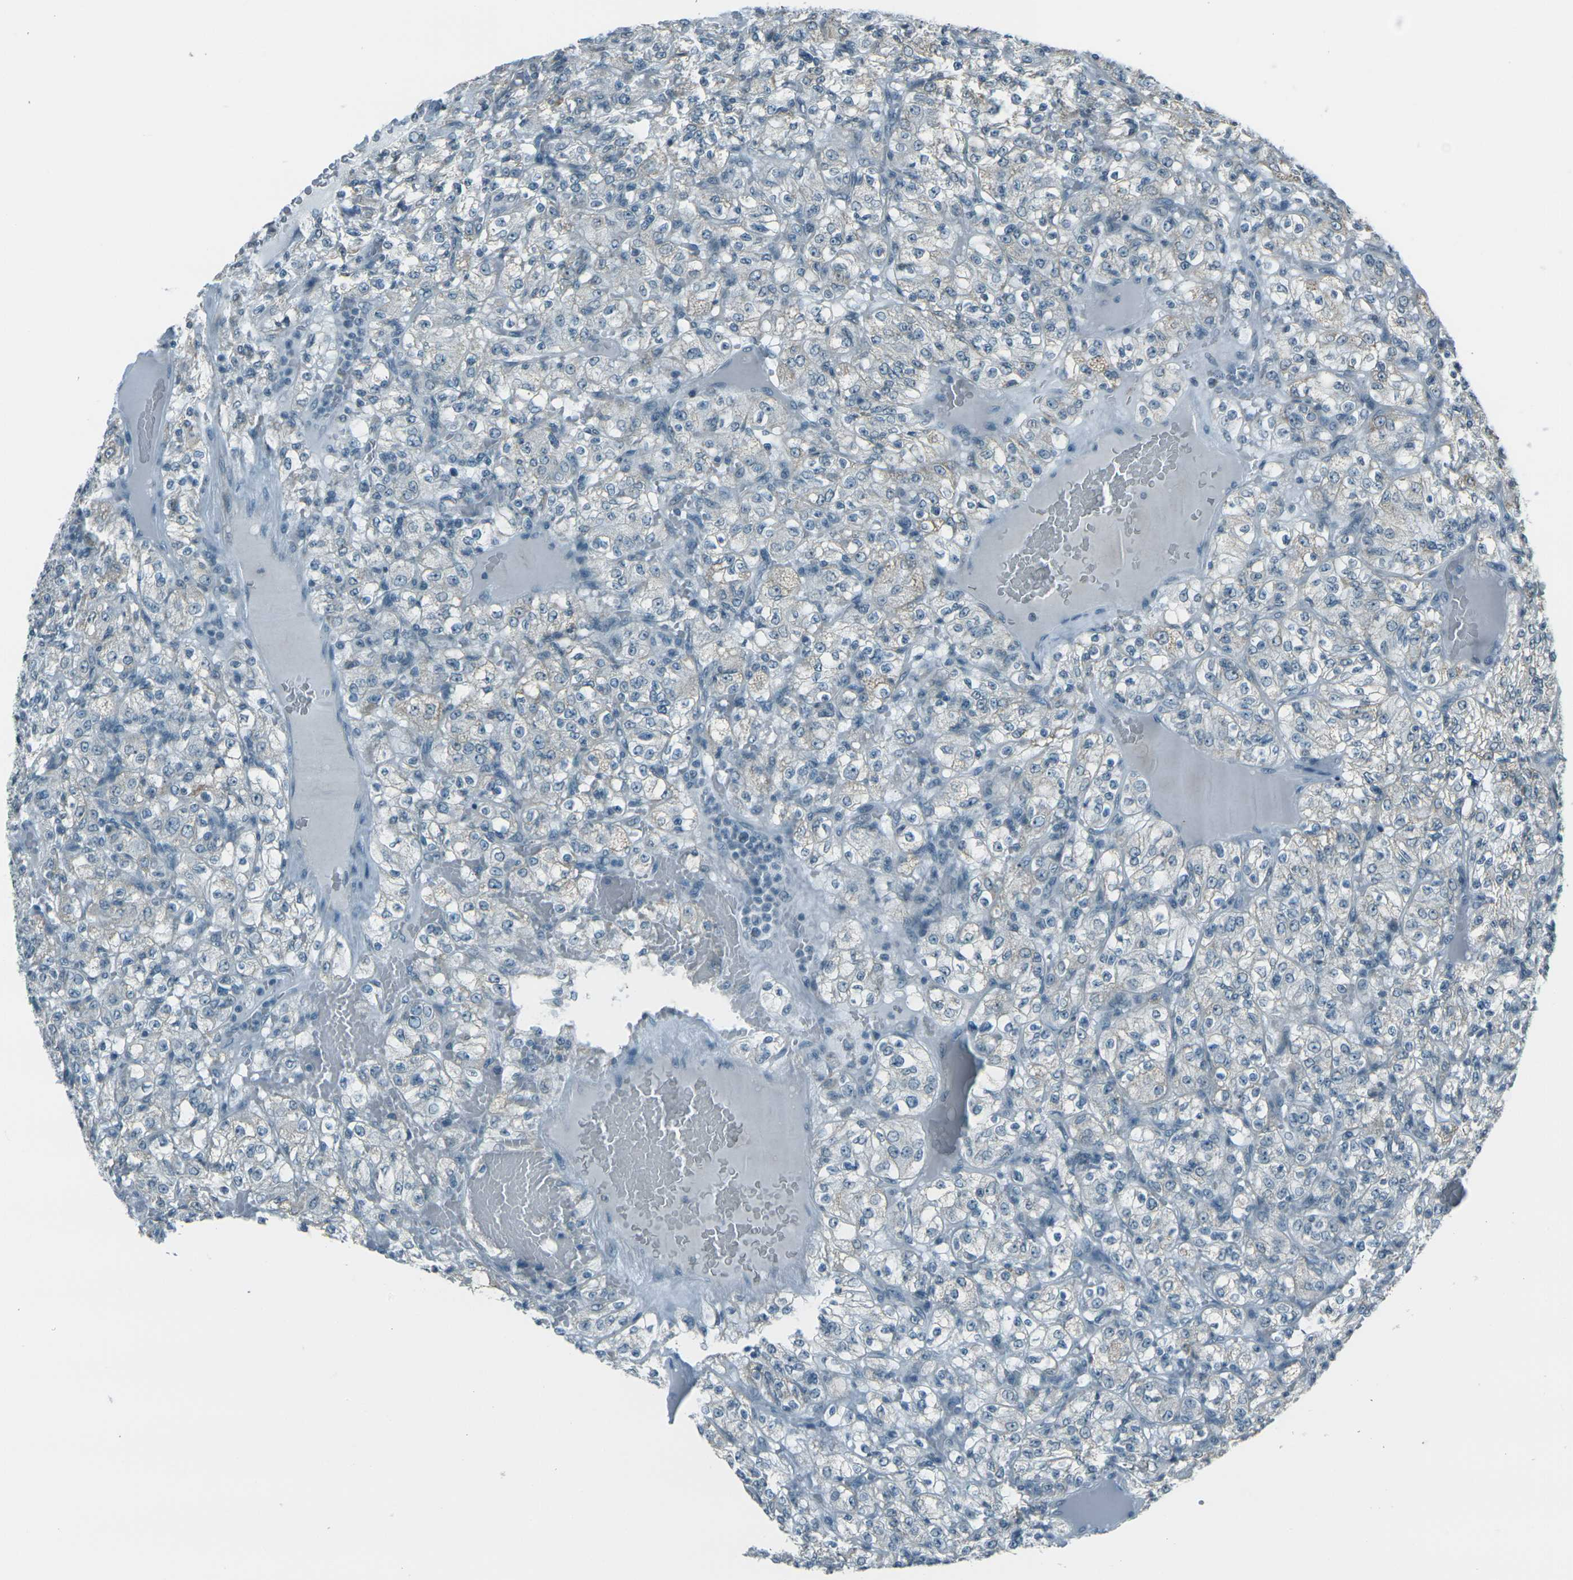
{"staining": {"intensity": "negative", "quantity": "none", "location": "none"}, "tissue": "renal cancer", "cell_type": "Tumor cells", "image_type": "cancer", "snomed": [{"axis": "morphology", "description": "Normal tissue, NOS"}, {"axis": "morphology", "description": "Adenocarcinoma, NOS"}, {"axis": "topography", "description": "Kidney"}], "caption": "Immunohistochemistry micrograph of human renal adenocarcinoma stained for a protein (brown), which demonstrates no positivity in tumor cells.", "gene": "H2BC1", "patient": {"sex": "female", "age": 72}}